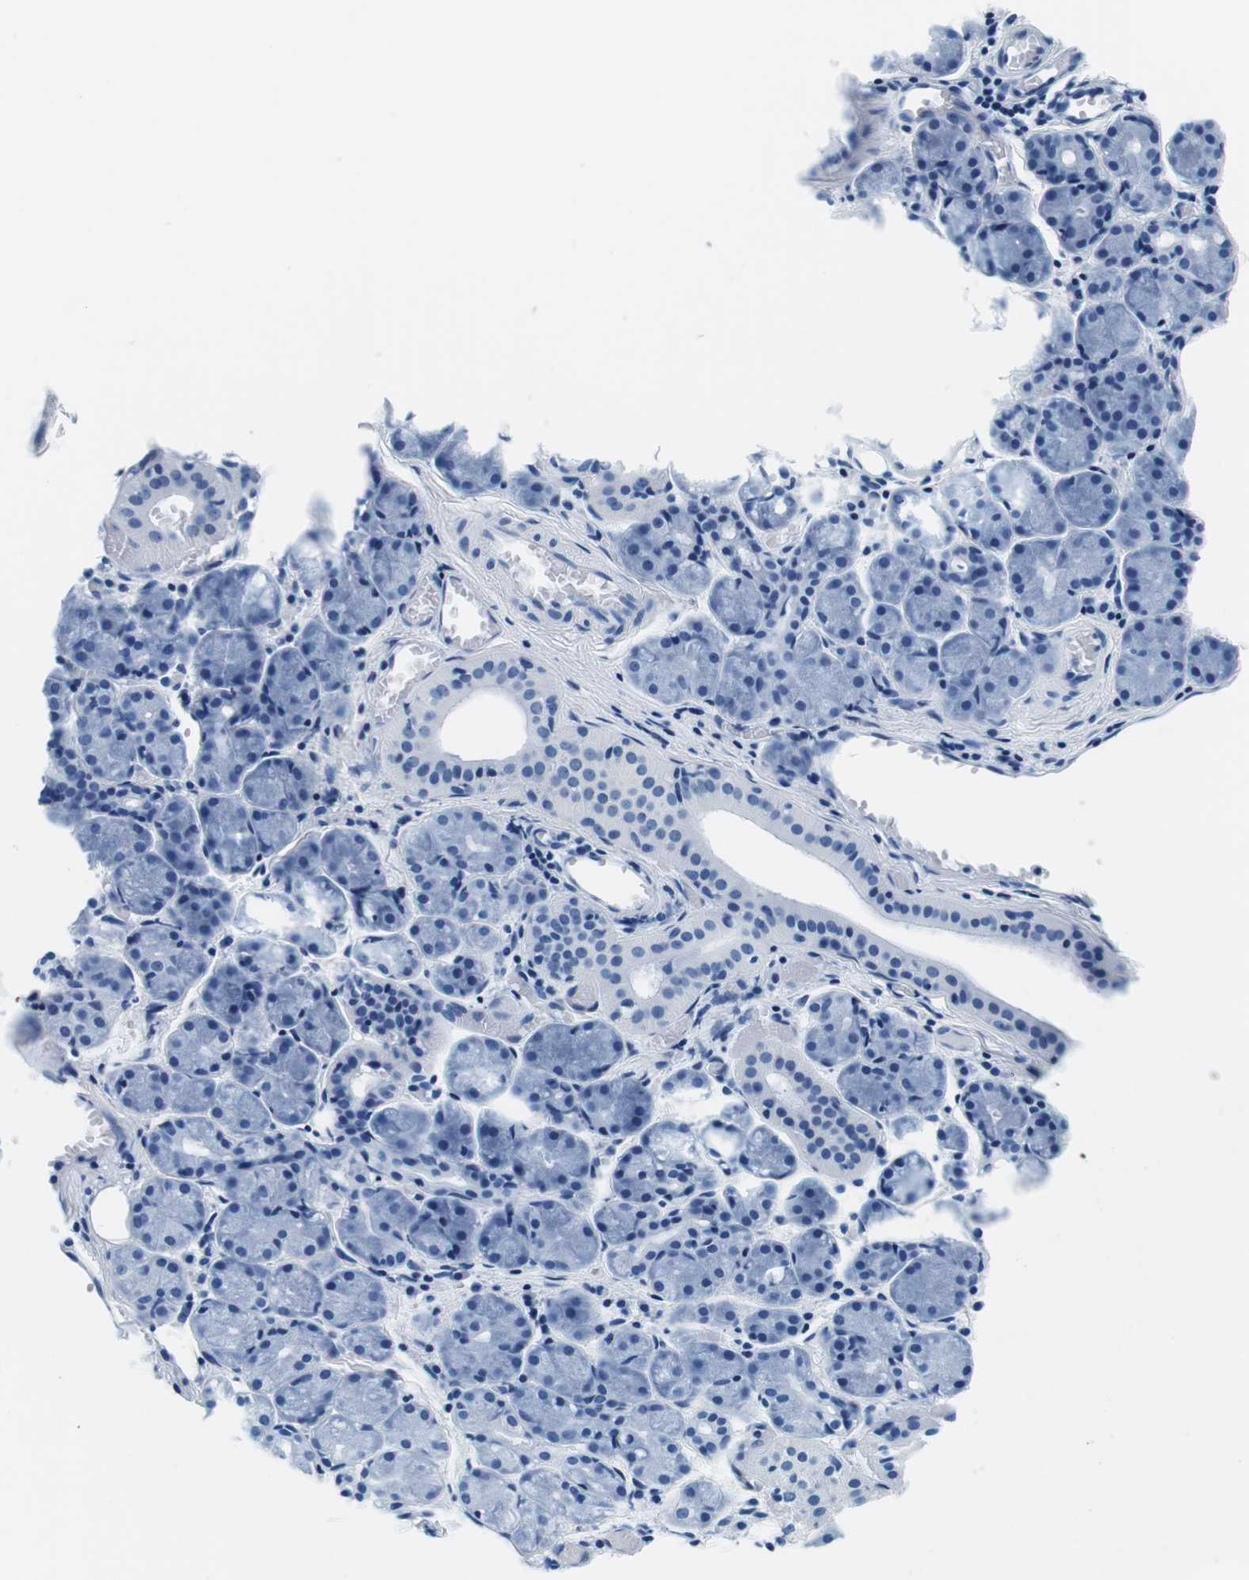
{"staining": {"intensity": "negative", "quantity": "none", "location": "none"}, "tissue": "salivary gland", "cell_type": "Glandular cells", "image_type": "normal", "snomed": [{"axis": "morphology", "description": "Normal tissue, NOS"}, {"axis": "topography", "description": "Salivary gland"}], "caption": "The IHC histopathology image has no significant positivity in glandular cells of salivary gland. (DAB (3,3'-diaminobenzidine) immunohistochemistry (IHC) visualized using brightfield microscopy, high magnification).", "gene": "ELANE", "patient": {"sex": "female", "age": 24}}